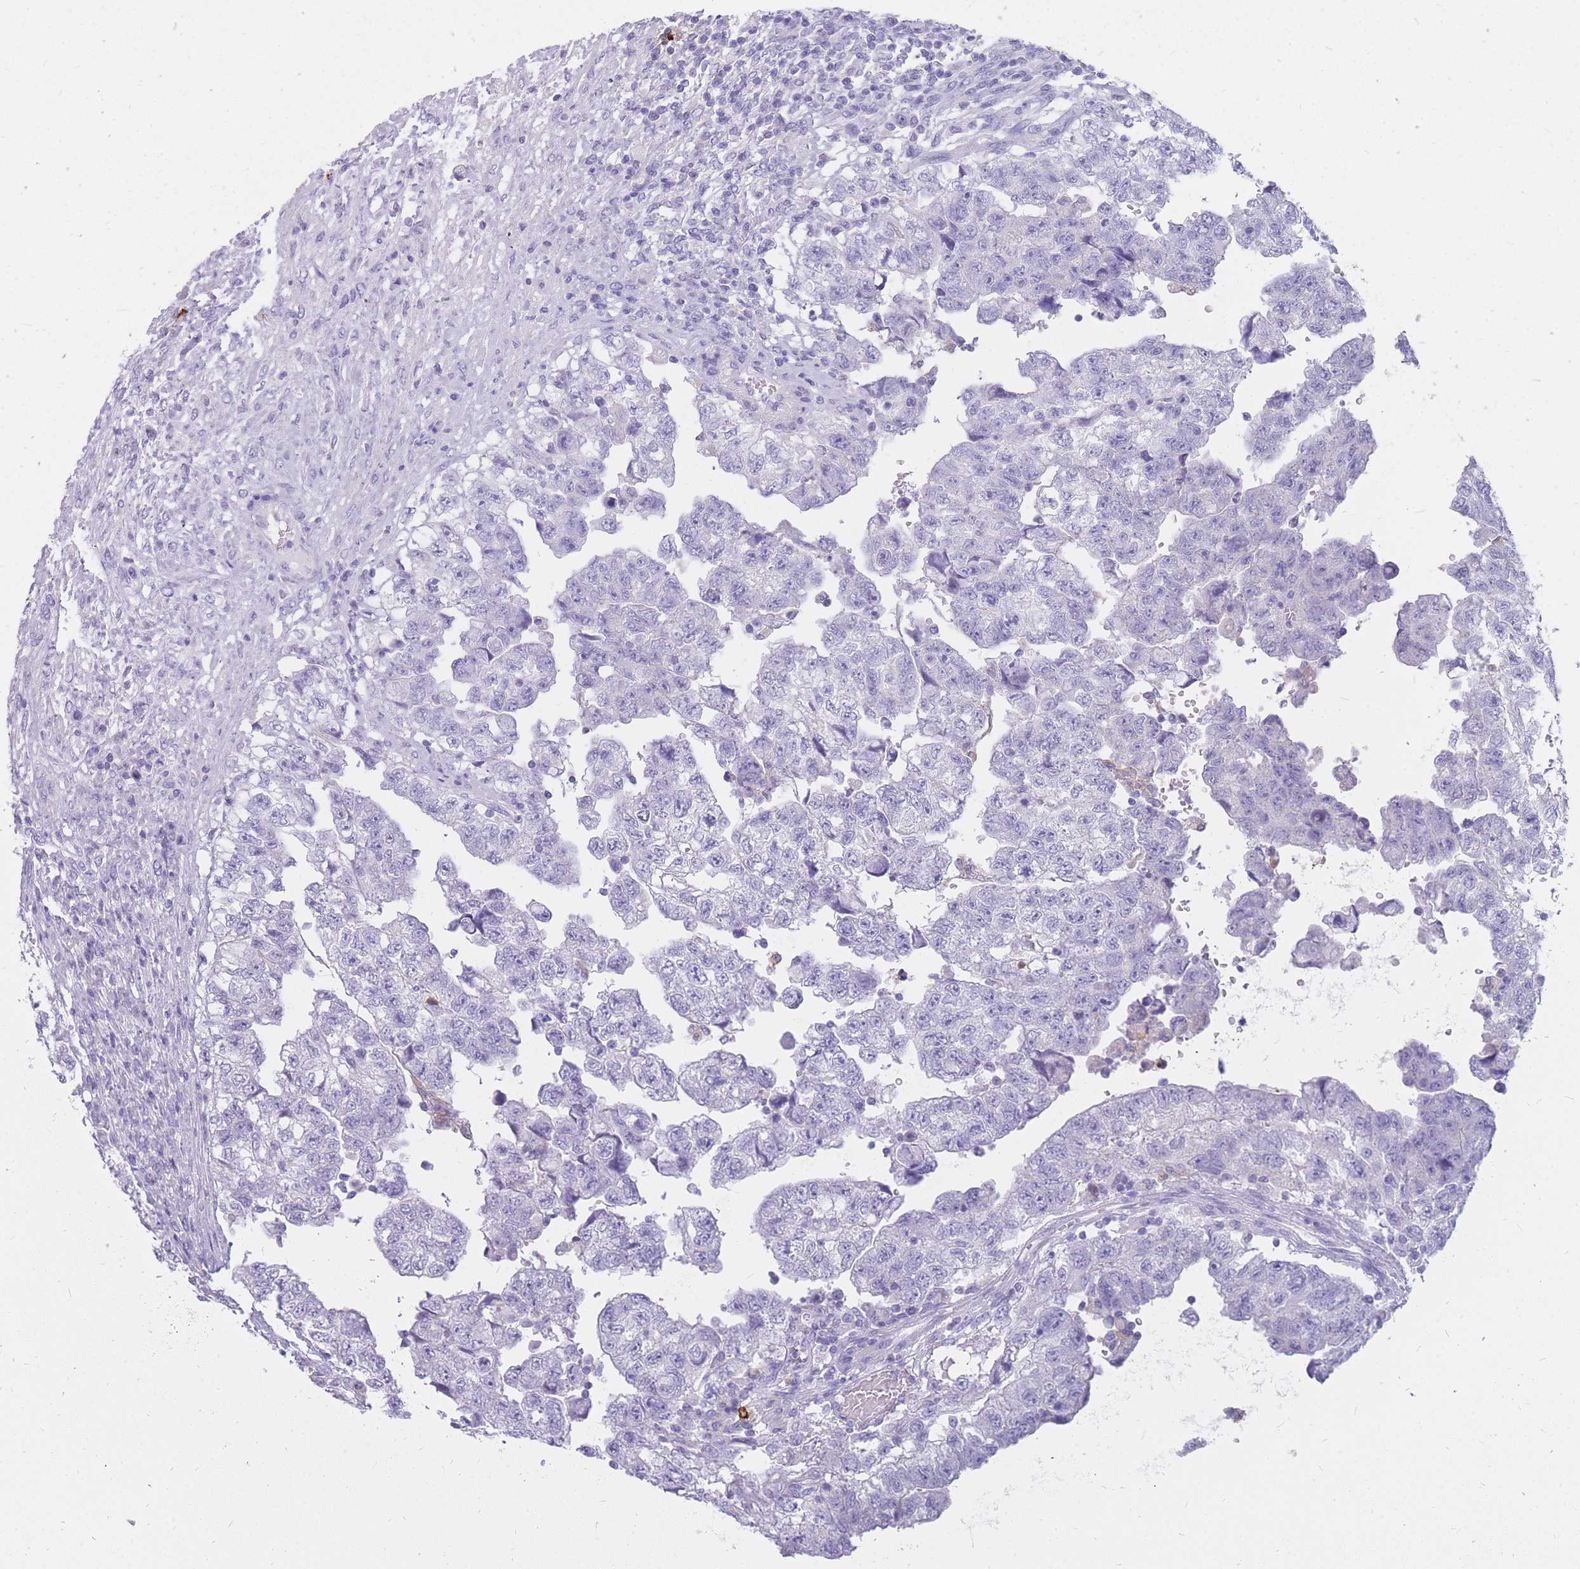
{"staining": {"intensity": "negative", "quantity": "none", "location": "none"}, "tissue": "testis cancer", "cell_type": "Tumor cells", "image_type": "cancer", "snomed": [{"axis": "morphology", "description": "Carcinoma, Embryonal, NOS"}, {"axis": "topography", "description": "Testis"}], "caption": "This image is of testis embryonal carcinoma stained with immunohistochemistry (IHC) to label a protein in brown with the nuclei are counter-stained blue. There is no expression in tumor cells. Brightfield microscopy of IHC stained with DAB (brown) and hematoxylin (blue), captured at high magnification.", "gene": "TPSAB1", "patient": {"sex": "male", "age": 36}}